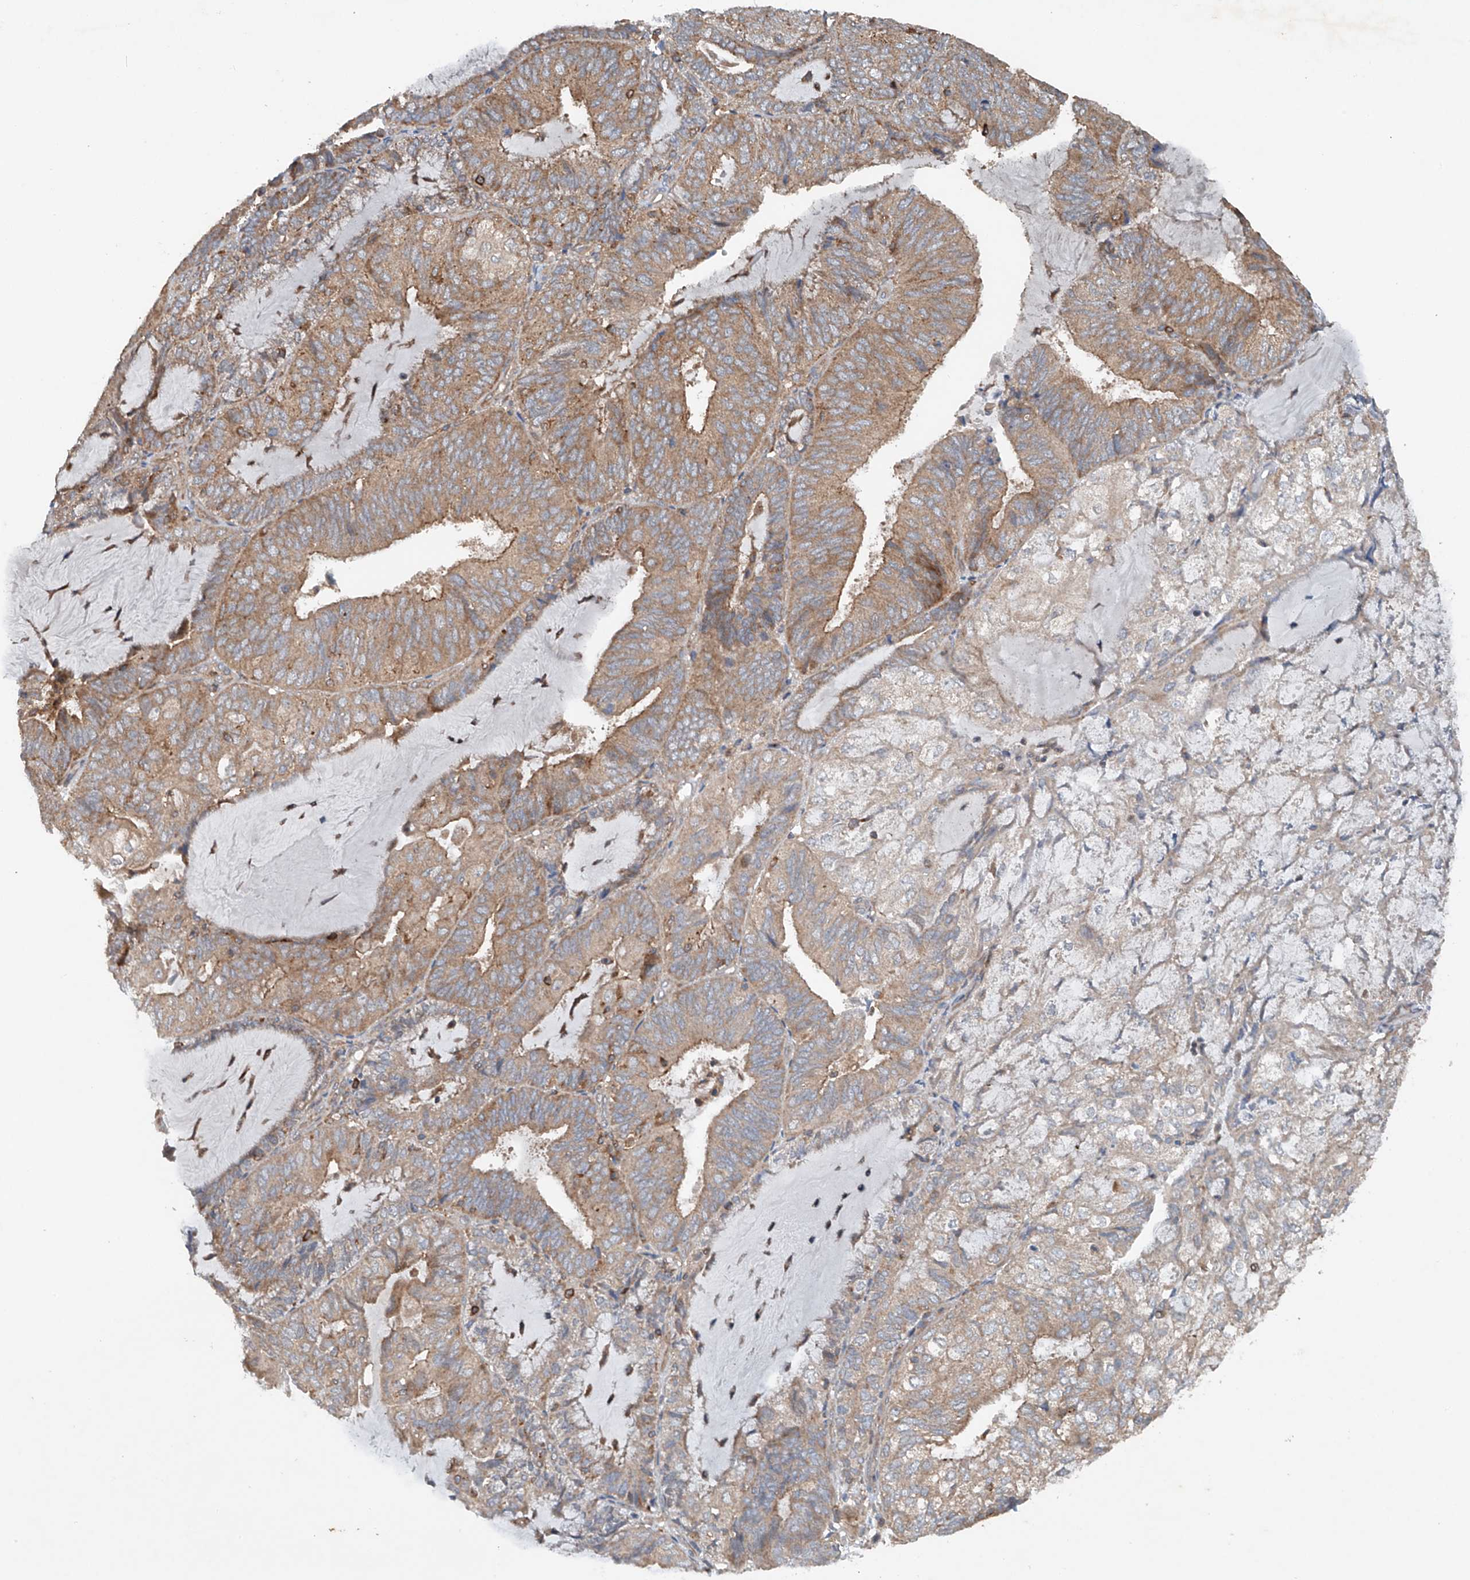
{"staining": {"intensity": "moderate", "quantity": ">75%", "location": "cytoplasmic/membranous"}, "tissue": "endometrial cancer", "cell_type": "Tumor cells", "image_type": "cancer", "snomed": [{"axis": "morphology", "description": "Adenocarcinoma, NOS"}, {"axis": "topography", "description": "Endometrium"}], "caption": "Protein expression analysis of endometrial cancer reveals moderate cytoplasmic/membranous positivity in approximately >75% of tumor cells. The staining was performed using DAB (3,3'-diaminobenzidine) to visualize the protein expression in brown, while the nuclei were stained in blue with hematoxylin (Magnification: 20x).", "gene": "CEP85L", "patient": {"sex": "female", "age": 81}}